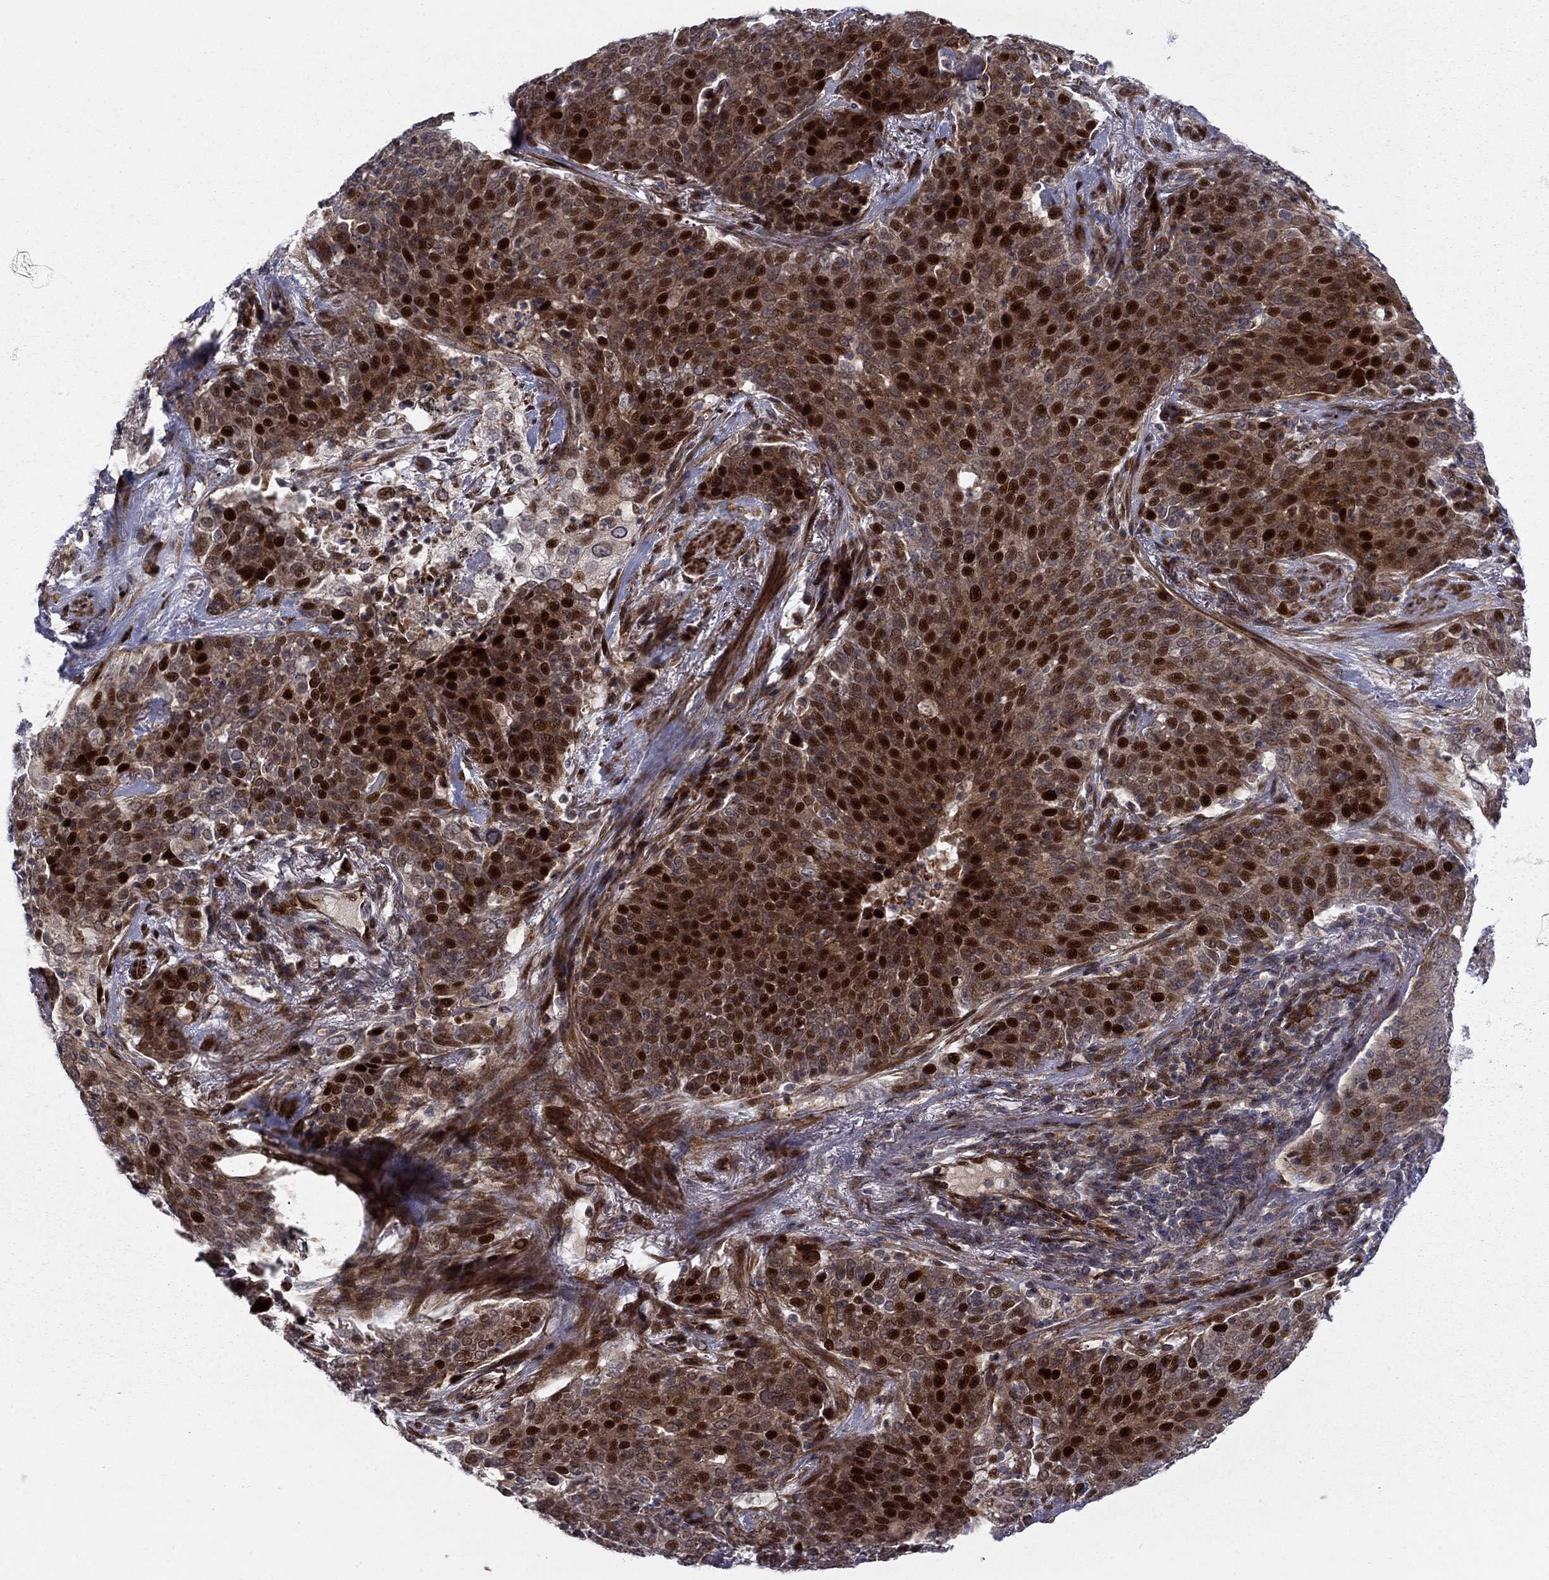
{"staining": {"intensity": "strong", "quantity": "25%-75%", "location": "nuclear"}, "tissue": "lung cancer", "cell_type": "Tumor cells", "image_type": "cancer", "snomed": [{"axis": "morphology", "description": "Squamous cell carcinoma, NOS"}, {"axis": "topography", "description": "Lung"}], "caption": "Protein staining by immunohistochemistry (IHC) exhibits strong nuclear positivity in approximately 25%-75% of tumor cells in lung cancer.", "gene": "MIOS", "patient": {"sex": "male", "age": 82}}